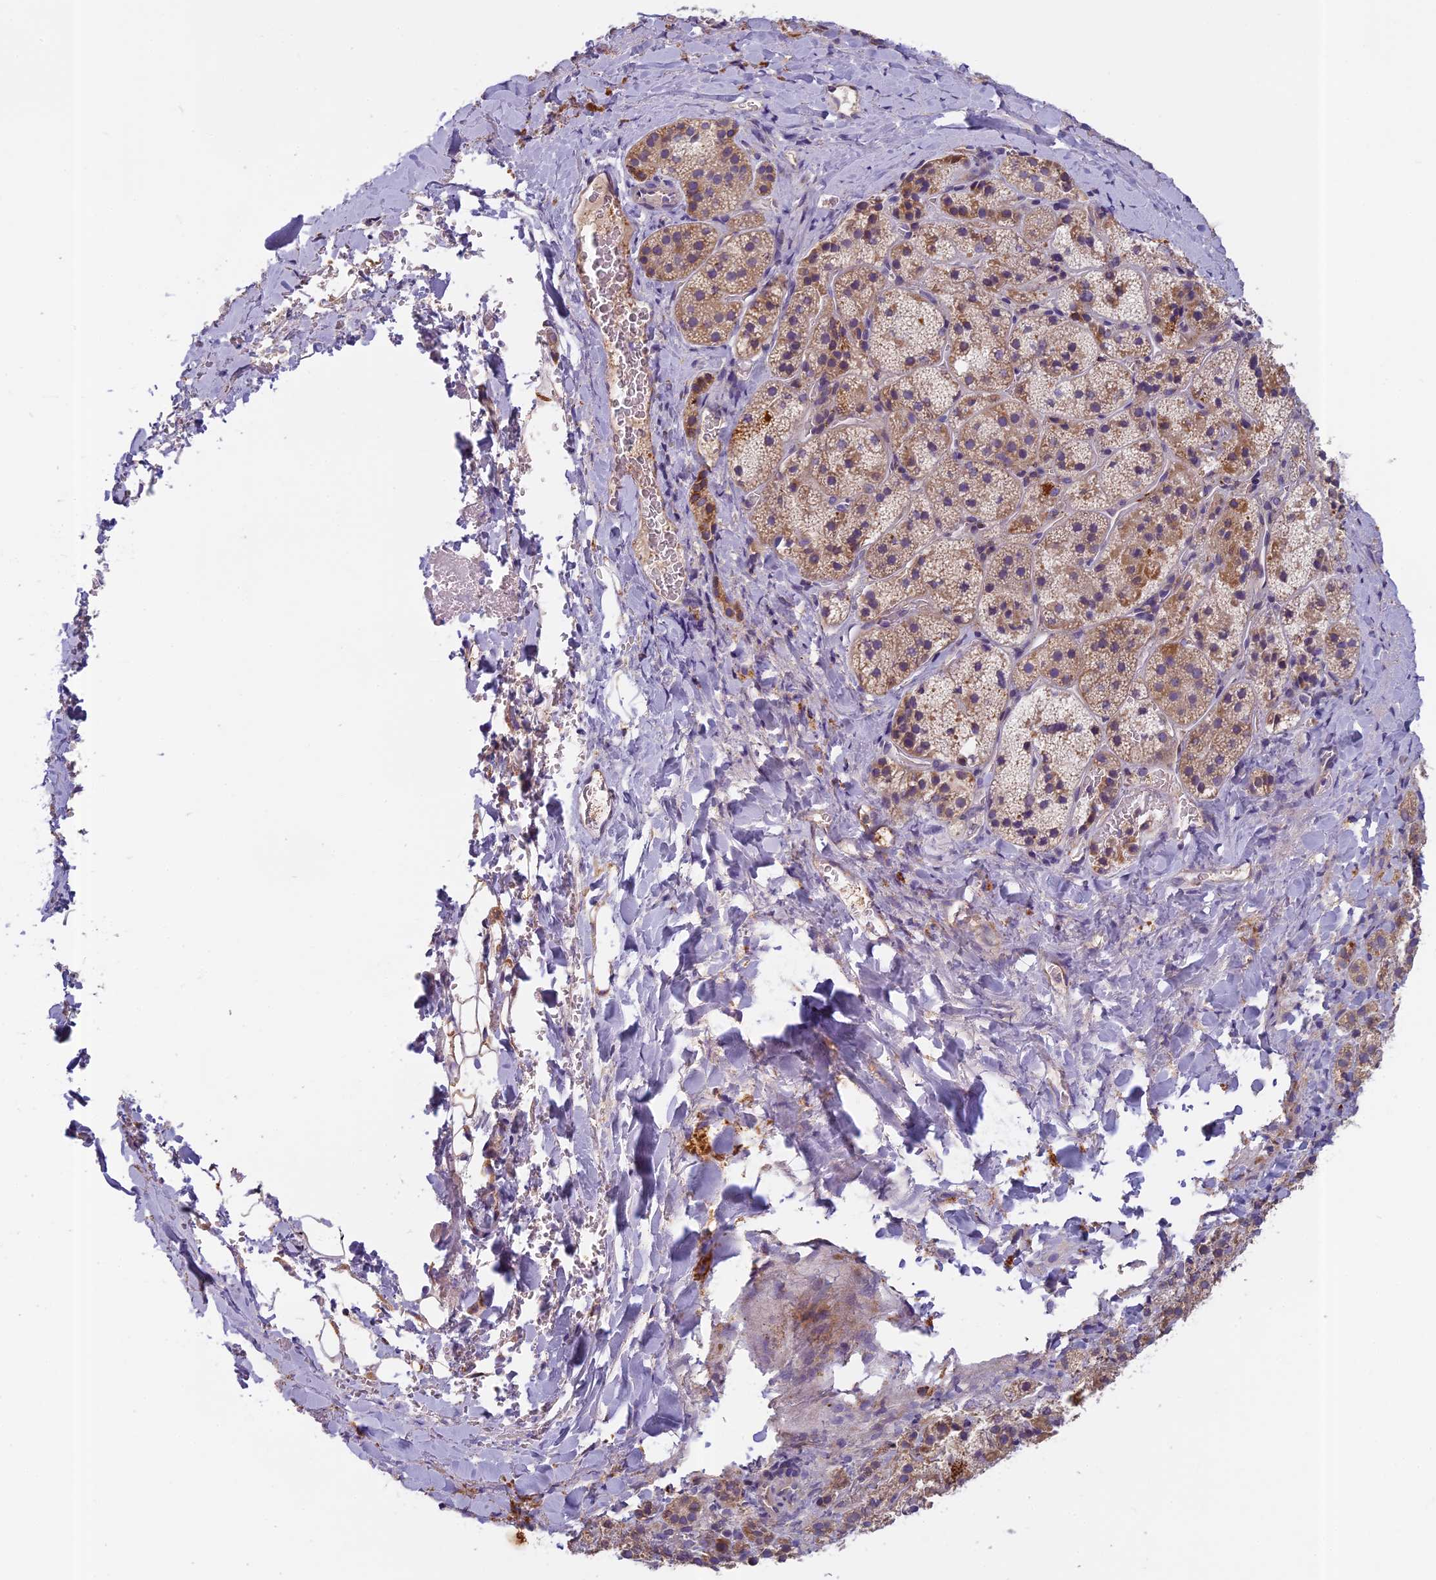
{"staining": {"intensity": "moderate", "quantity": ">75%", "location": "cytoplasmic/membranous"}, "tissue": "adrenal gland", "cell_type": "Glandular cells", "image_type": "normal", "snomed": [{"axis": "morphology", "description": "Normal tissue, NOS"}, {"axis": "topography", "description": "Adrenal gland"}], "caption": "Immunohistochemical staining of benign human adrenal gland exhibits >75% levels of moderate cytoplasmic/membranous protein staining in about >75% of glandular cells.", "gene": "SEMA7A", "patient": {"sex": "female", "age": 44}}